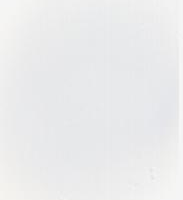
{"staining": {"intensity": "moderate", "quantity": ">75%", "location": "cytoplasmic/membranous"}, "tissue": "skin", "cell_type": "Epidermal cells", "image_type": "normal", "snomed": [{"axis": "morphology", "description": "Normal tissue, NOS"}, {"axis": "topography", "description": "Anal"}], "caption": "Moderate cytoplasmic/membranous protein expression is seen in approximately >75% of epidermal cells in skin. The staining was performed using DAB (3,3'-diaminobenzidine) to visualize the protein expression in brown, while the nuclei were stained in blue with hematoxylin (Magnification: 20x).", "gene": "CLTB", "patient": {"sex": "male", "age": 74}}